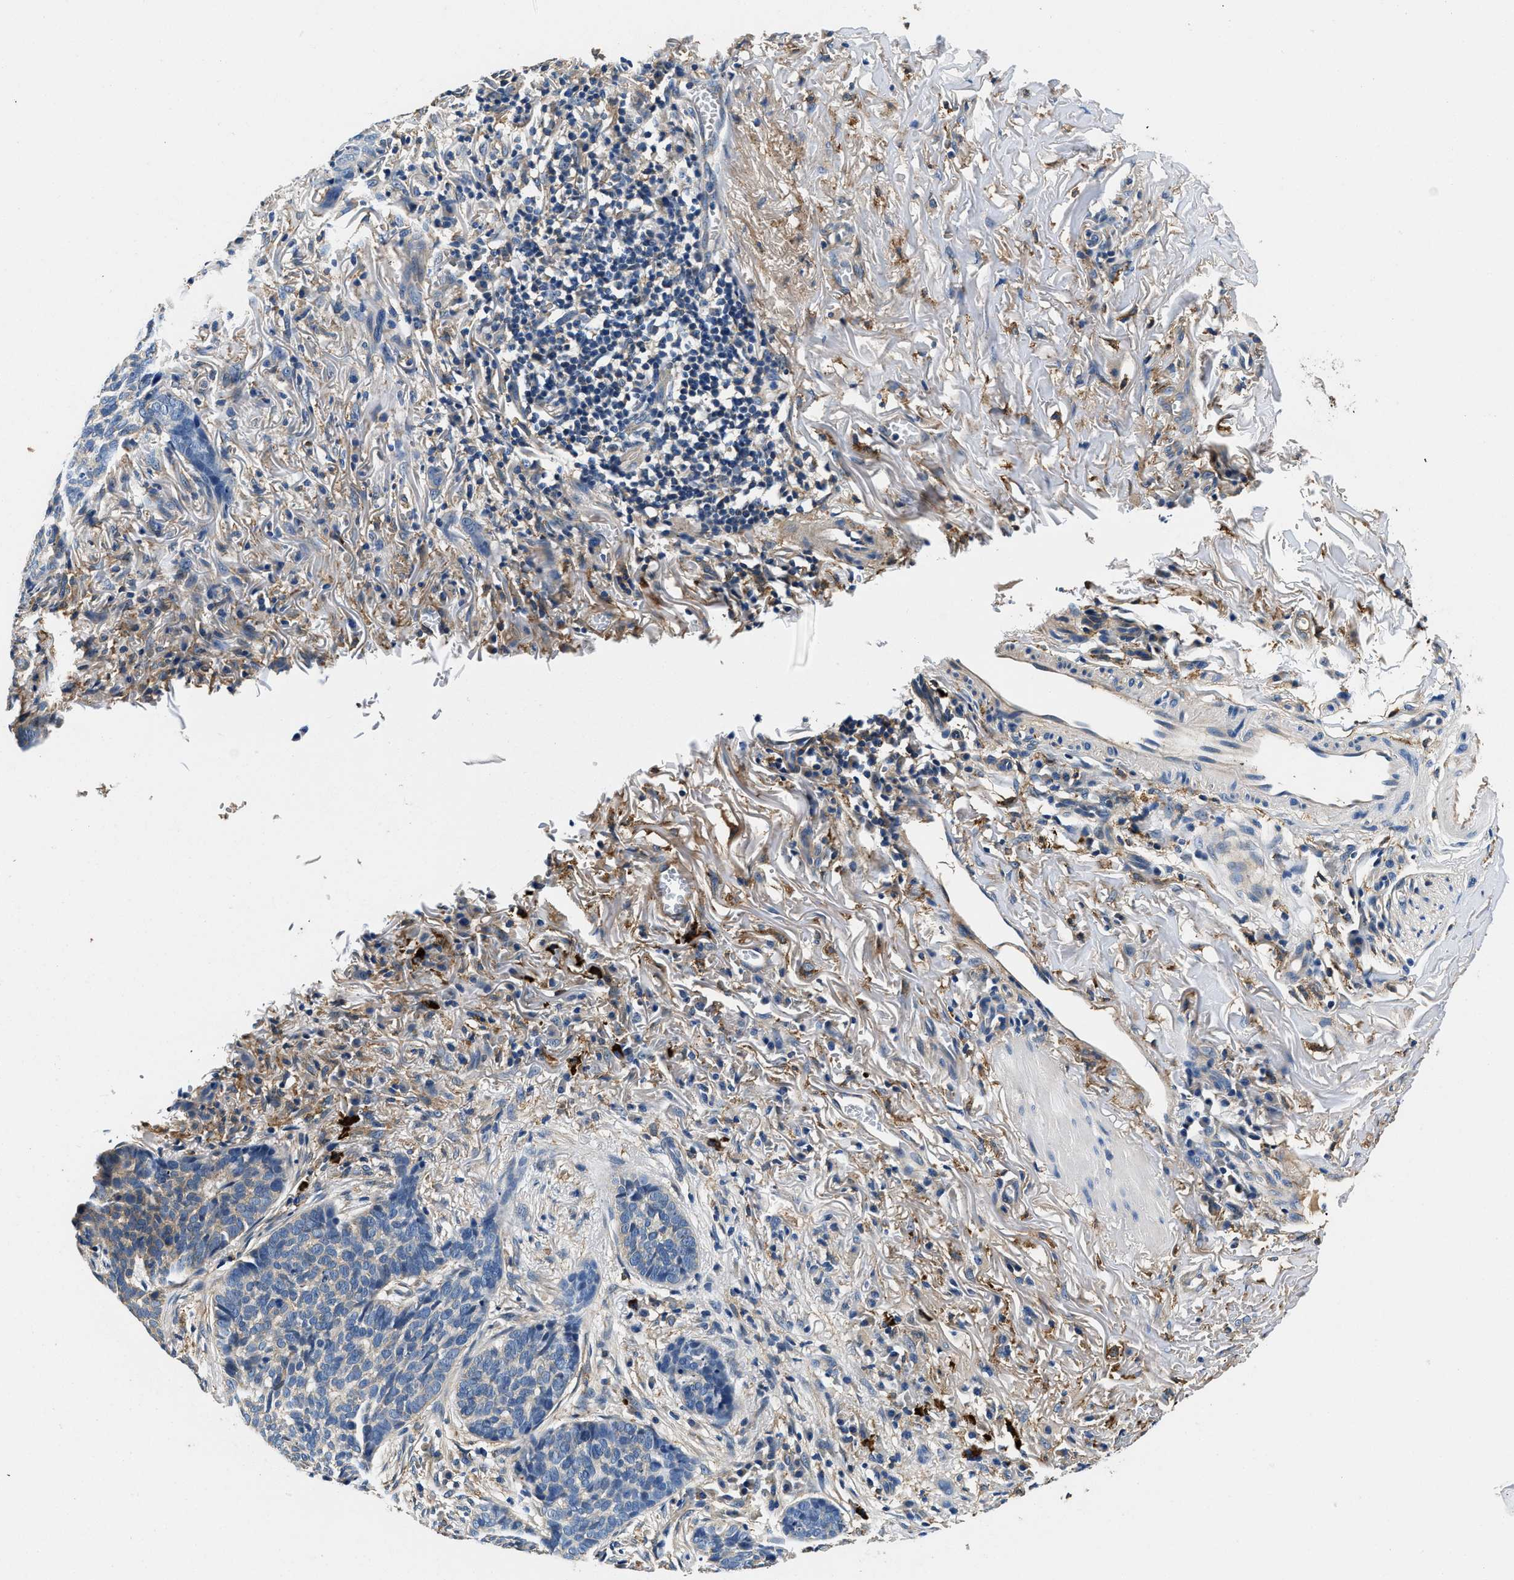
{"staining": {"intensity": "weak", "quantity": "<25%", "location": "cytoplasmic/membranous"}, "tissue": "skin cancer", "cell_type": "Tumor cells", "image_type": "cancer", "snomed": [{"axis": "morphology", "description": "Basal cell carcinoma"}, {"axis": "topography", "description": "Skin"}], "caption": "Tumor cells show no significant protein expression in skin cancer (basal cell carcinoma). (Immunohistochemistry (ihc), brightfield microscopy, high magnification).", "gene": "ZFAND3", "patient": {"sex": "male", "age": 85}}